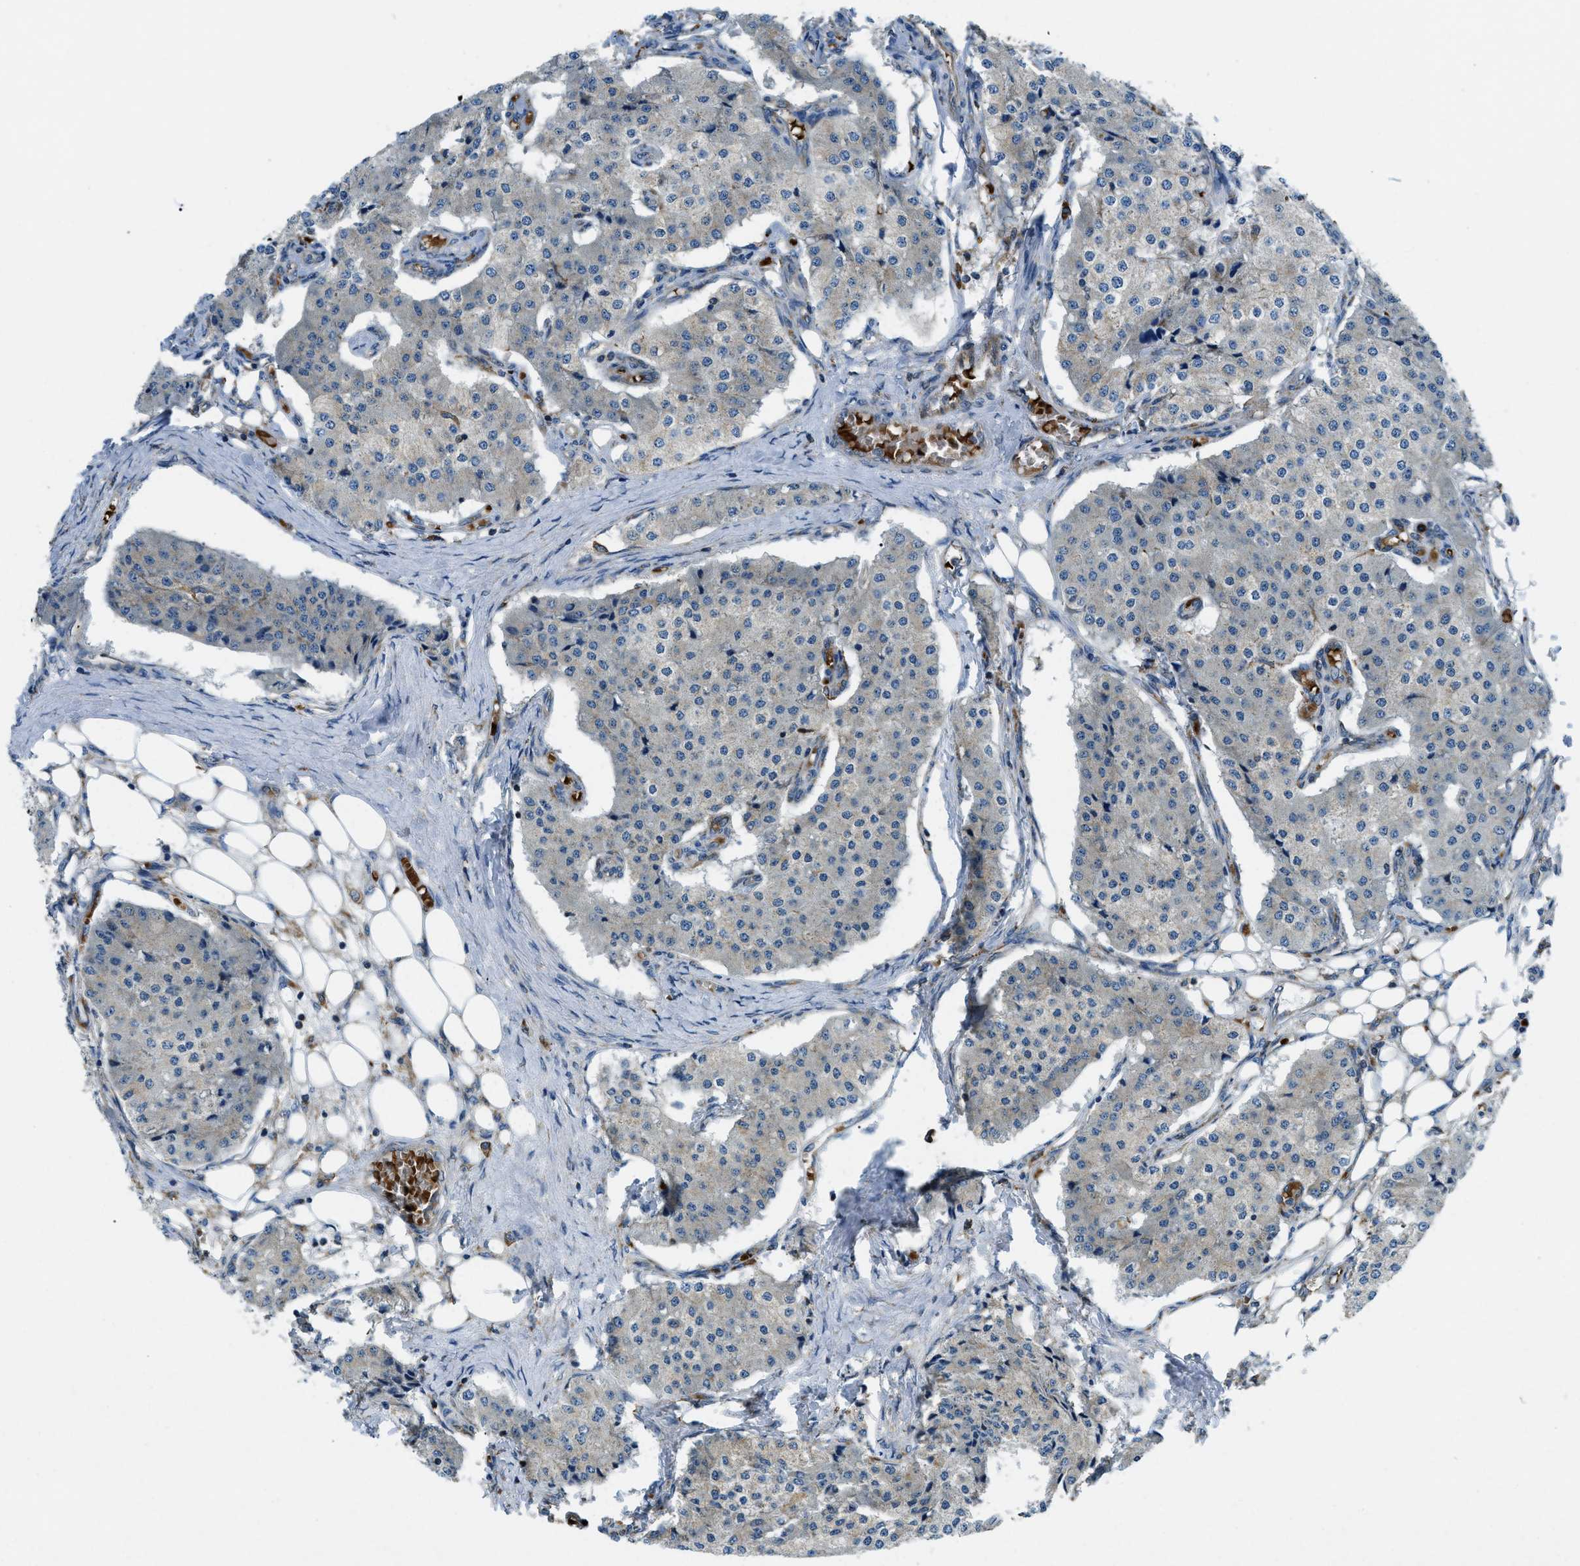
{"staining": {"intensity": "negative", "quantity": "none", "location": "none"}, "tissue": "carcinoid", "cell_type": "Tumor cells", "image_type": "cancer", "snomed": [{"axis": "morphology", "description": "Carcinoid, malignant, NOS"}, {"axis": "topography", "description": "Colon"}], "caption": "Immunohistochemistry (IHC) image of carcinoid stained for a protein (brown), which exhibits no positivity in tumor cells.", "gene": "CSPG4", "patient": {"sex": "female", "age": 52}}